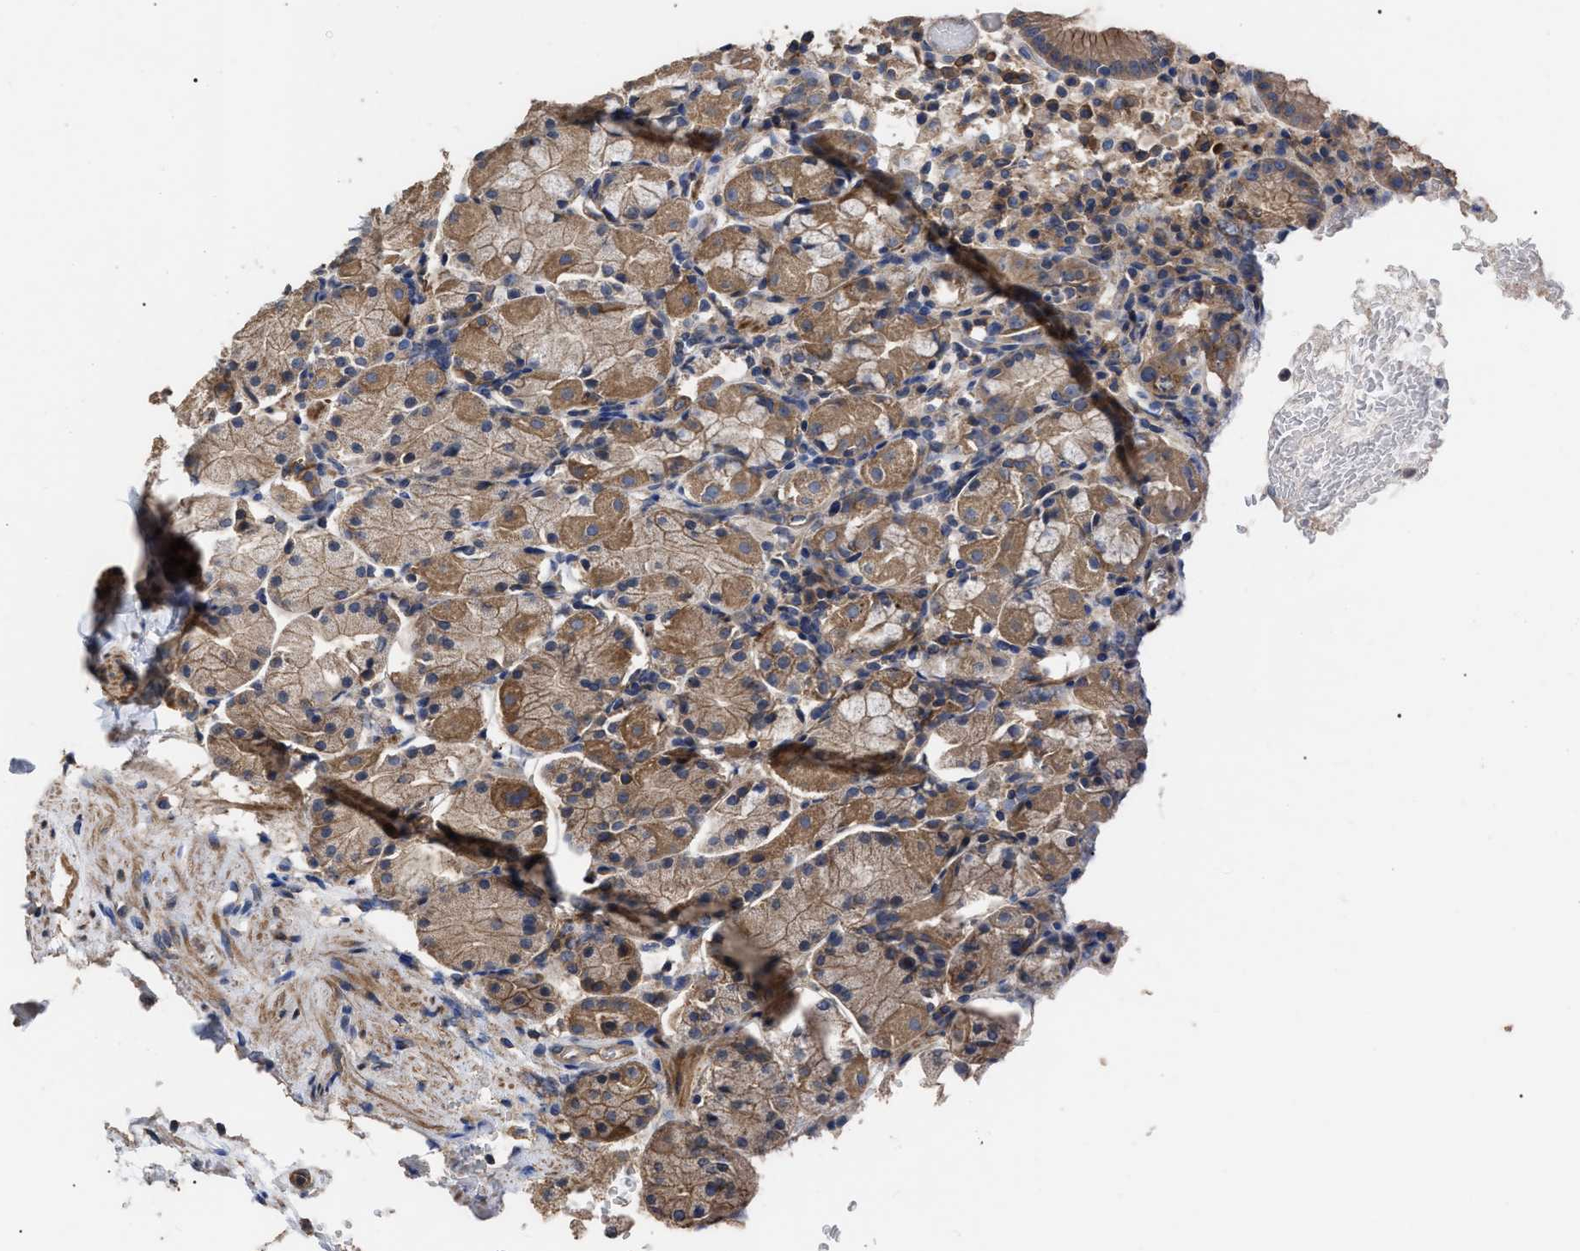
{"staining": {"intensity": "moderate", "quantity": ">75%", "location": "cytoplasmic/membranous"}, "tissue": "stomach", "cell_type": "Glandular cells", "image_type": "normal", "snomed": [{"axis": "morphology", "description": "Normal tissue, NOS"}, {"axis": "topography", "description": "Stomach"}, {"axis": "topography", "description": "Stomach, lower"}], "caption": "Protein expression analysis of benign stomach exhibits moderate cytoplasmic/membranous staining in approximately >75% of glandular cells. (DAB (3,3'-diaminobenzidine) IHC, brown staining for protein, blue staining for nuclei).", "gene": "BTN2A1", "patient": {"sex": "female", "age": 75}}